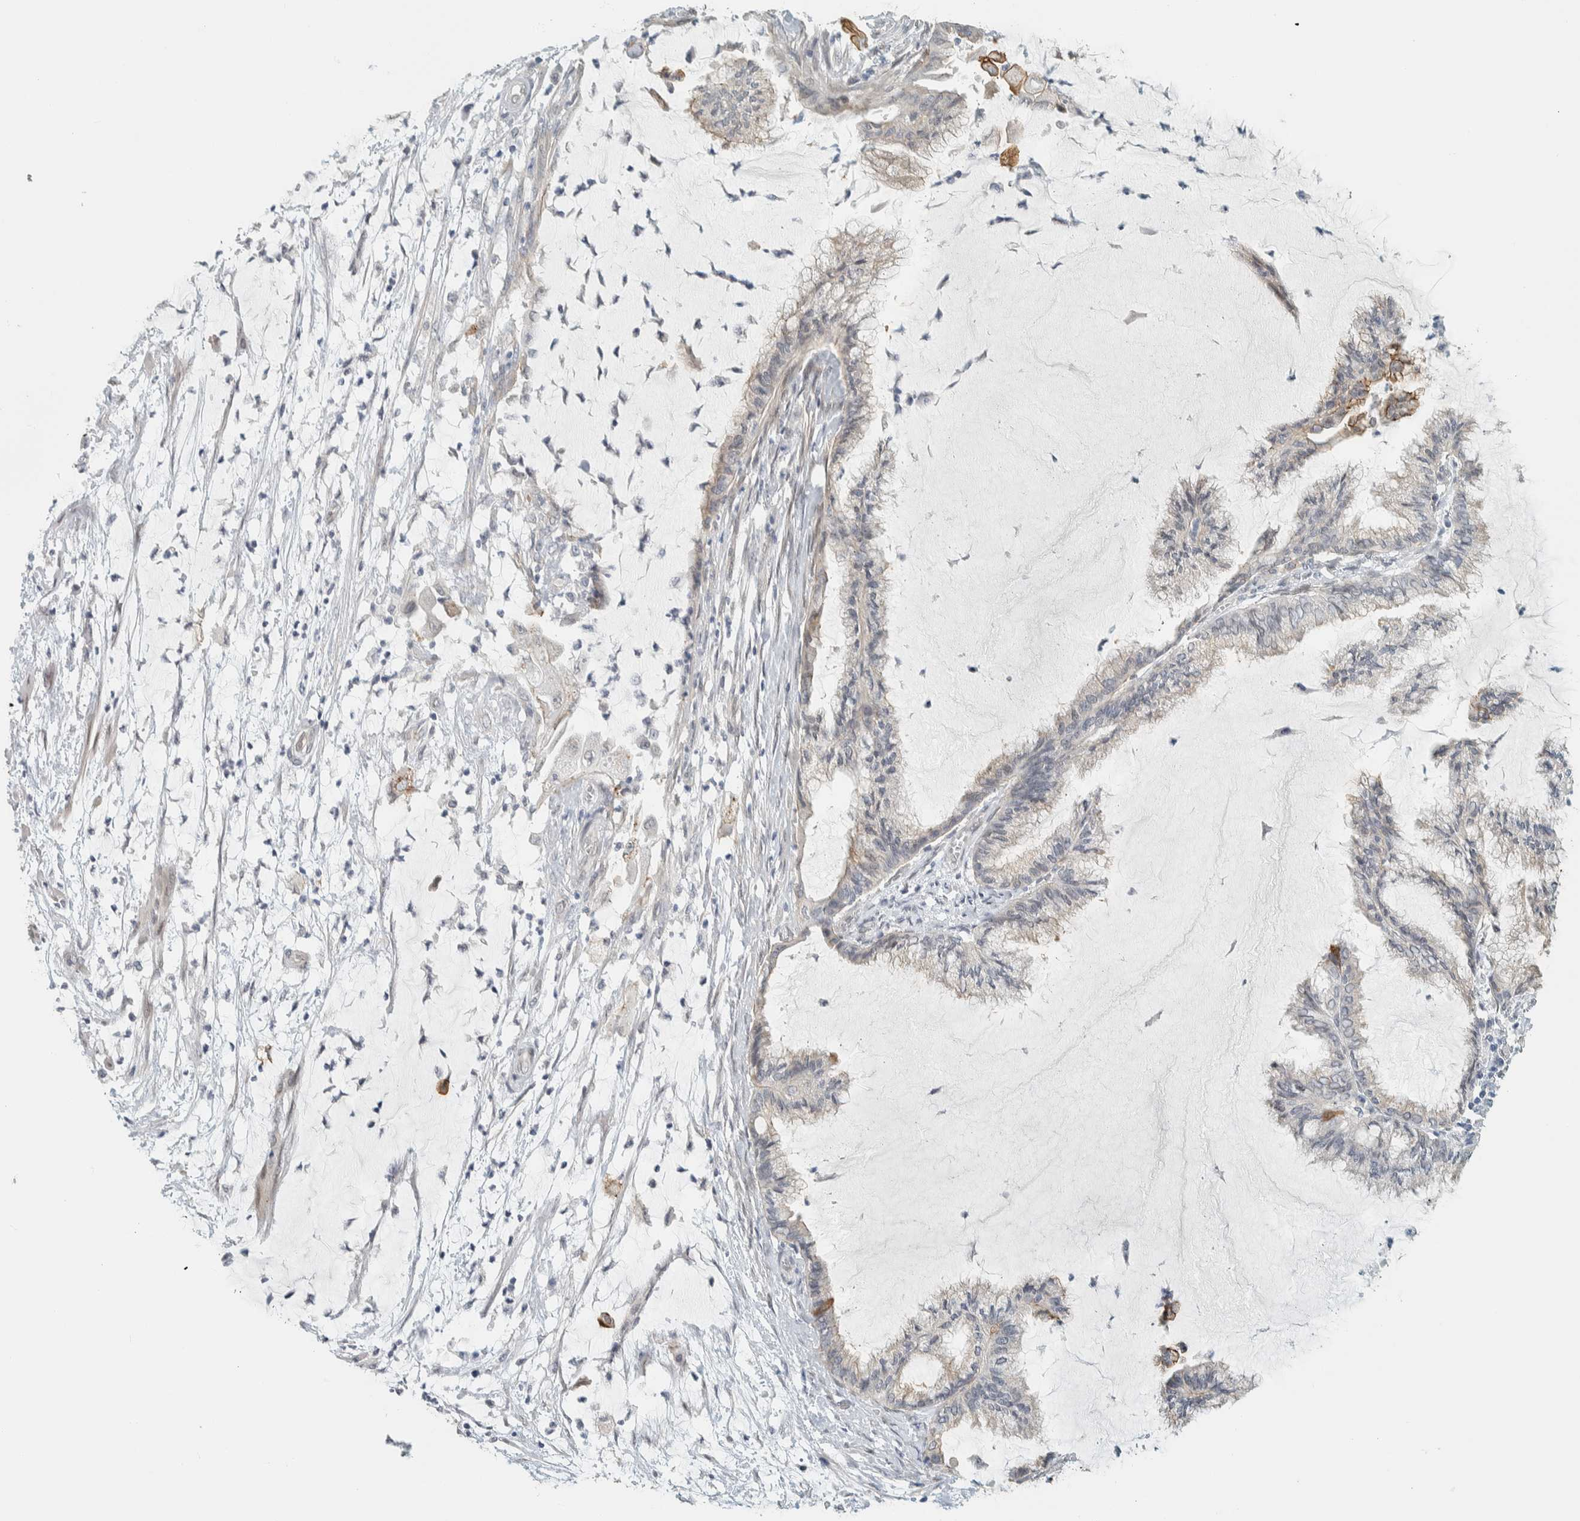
{"staining": {"intensity": "weak", "quantity": "<25%", "location": "cytoplasmic/membranous"}, "tissue": "endometrial cancer", "cell_type": "Tumor cells", "image_type": "cancer", "snomed": [{"axis": "morphology", "description": "Adenocarcinoma, NOS"}, {"axis": "topography", "description": "Endometrium"}], "caption": "IHC photomicrograph of human adenocarcinoma (endometrial) stained for a protein (brown), which reveals no expression in tumor cells.", "gene": "C1QTNF12", "patient": {"sex": "female", "age": 86}}